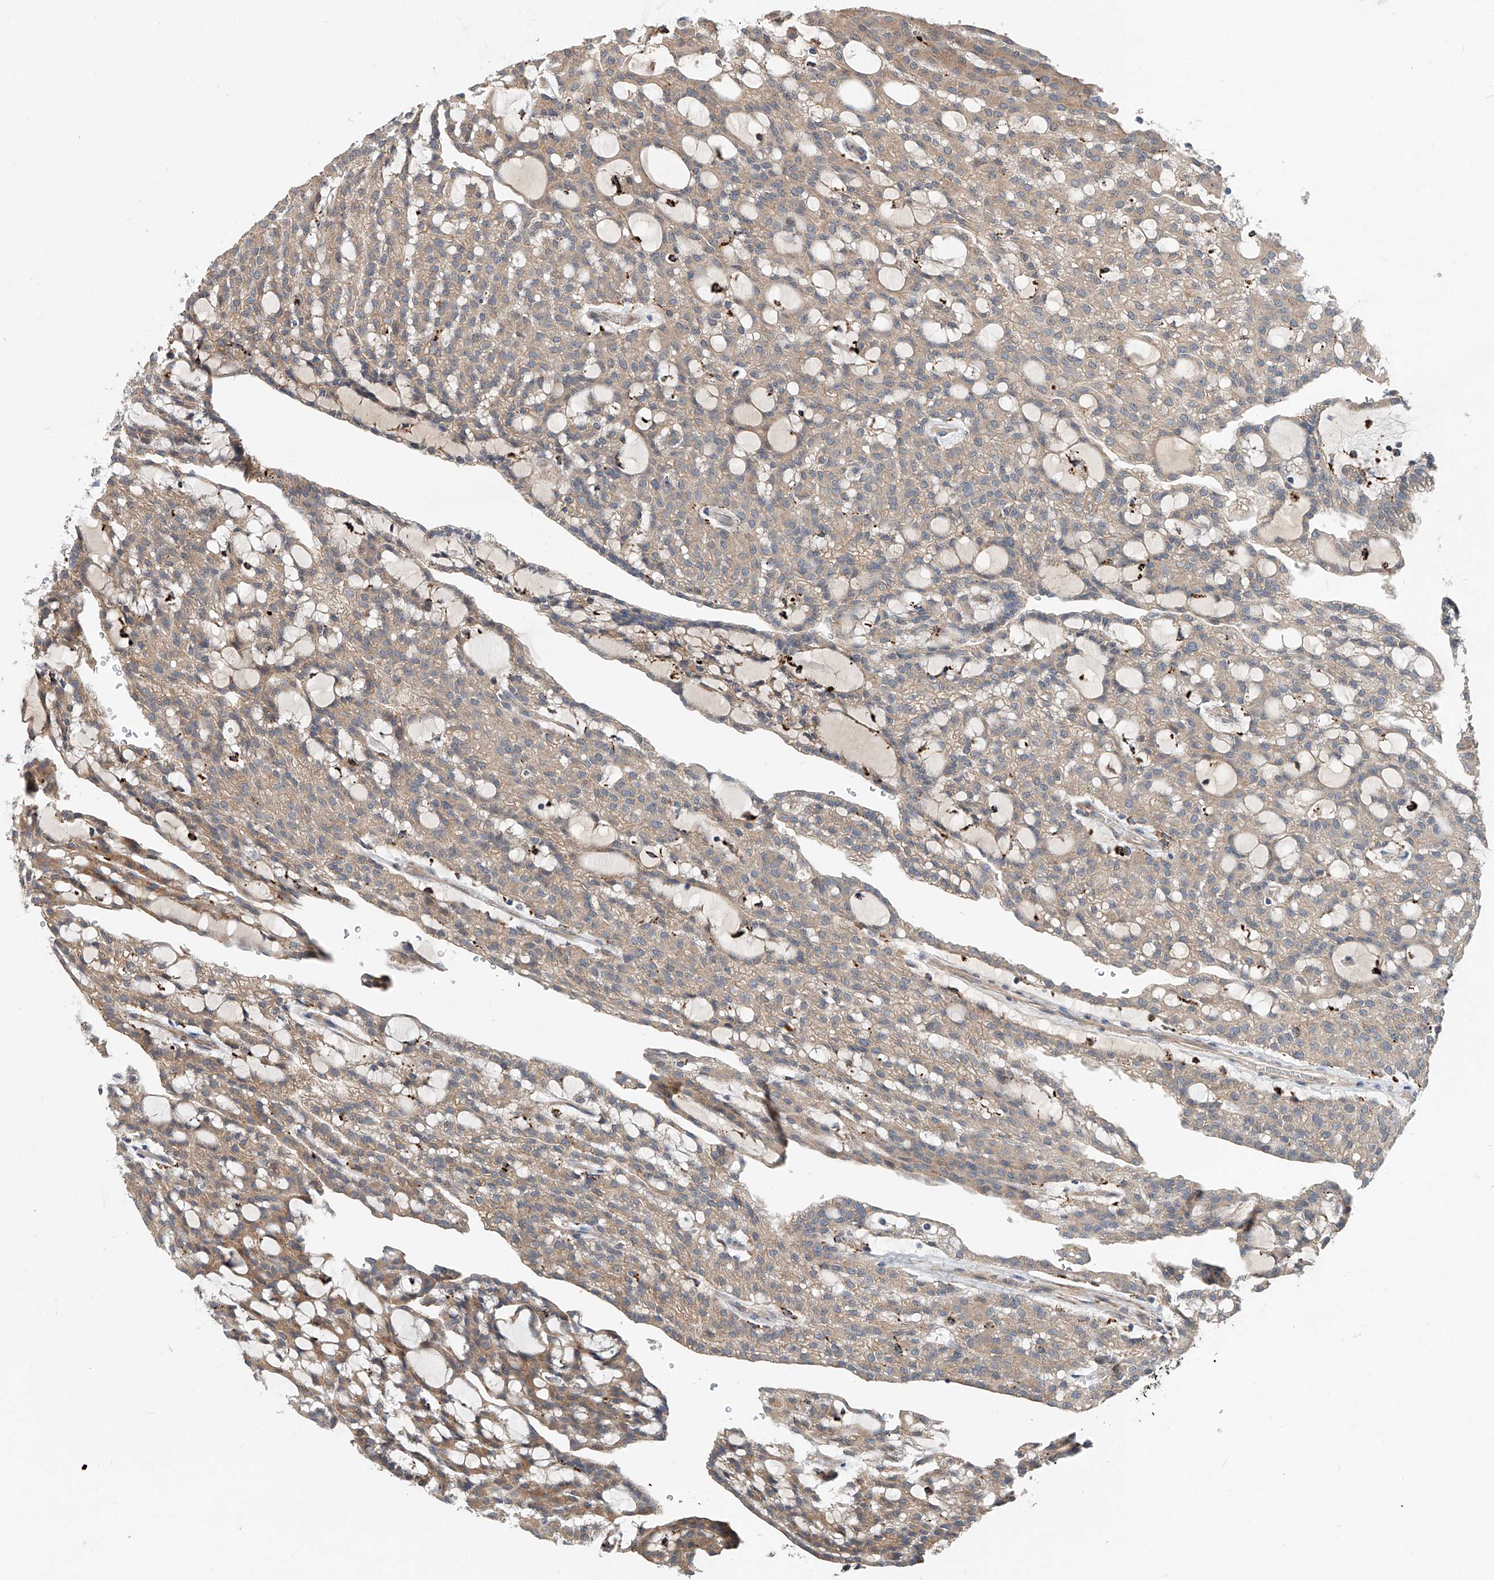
{"staining": {"intensity": "weak", "quantity": ">75%", "location": "cytoplasmic/membranous"}, "tissue": "renal cancer", "cell_type": "Tumor cells", "image_type": "cancer", "snomed": [{"axis": "morphology", "description": "Adenocarcinoma, NOS"}, {"axis": "topography", "description": "Kidney"}], "caption": "Adenocarcinoma (renal) stained with a brown dye reveals weak cytoplasmic/membranous positive expression in approximately >75% of tumor cells.", "gene": "MAGEE2", "patient": {"sex": "male", "age": 63}}